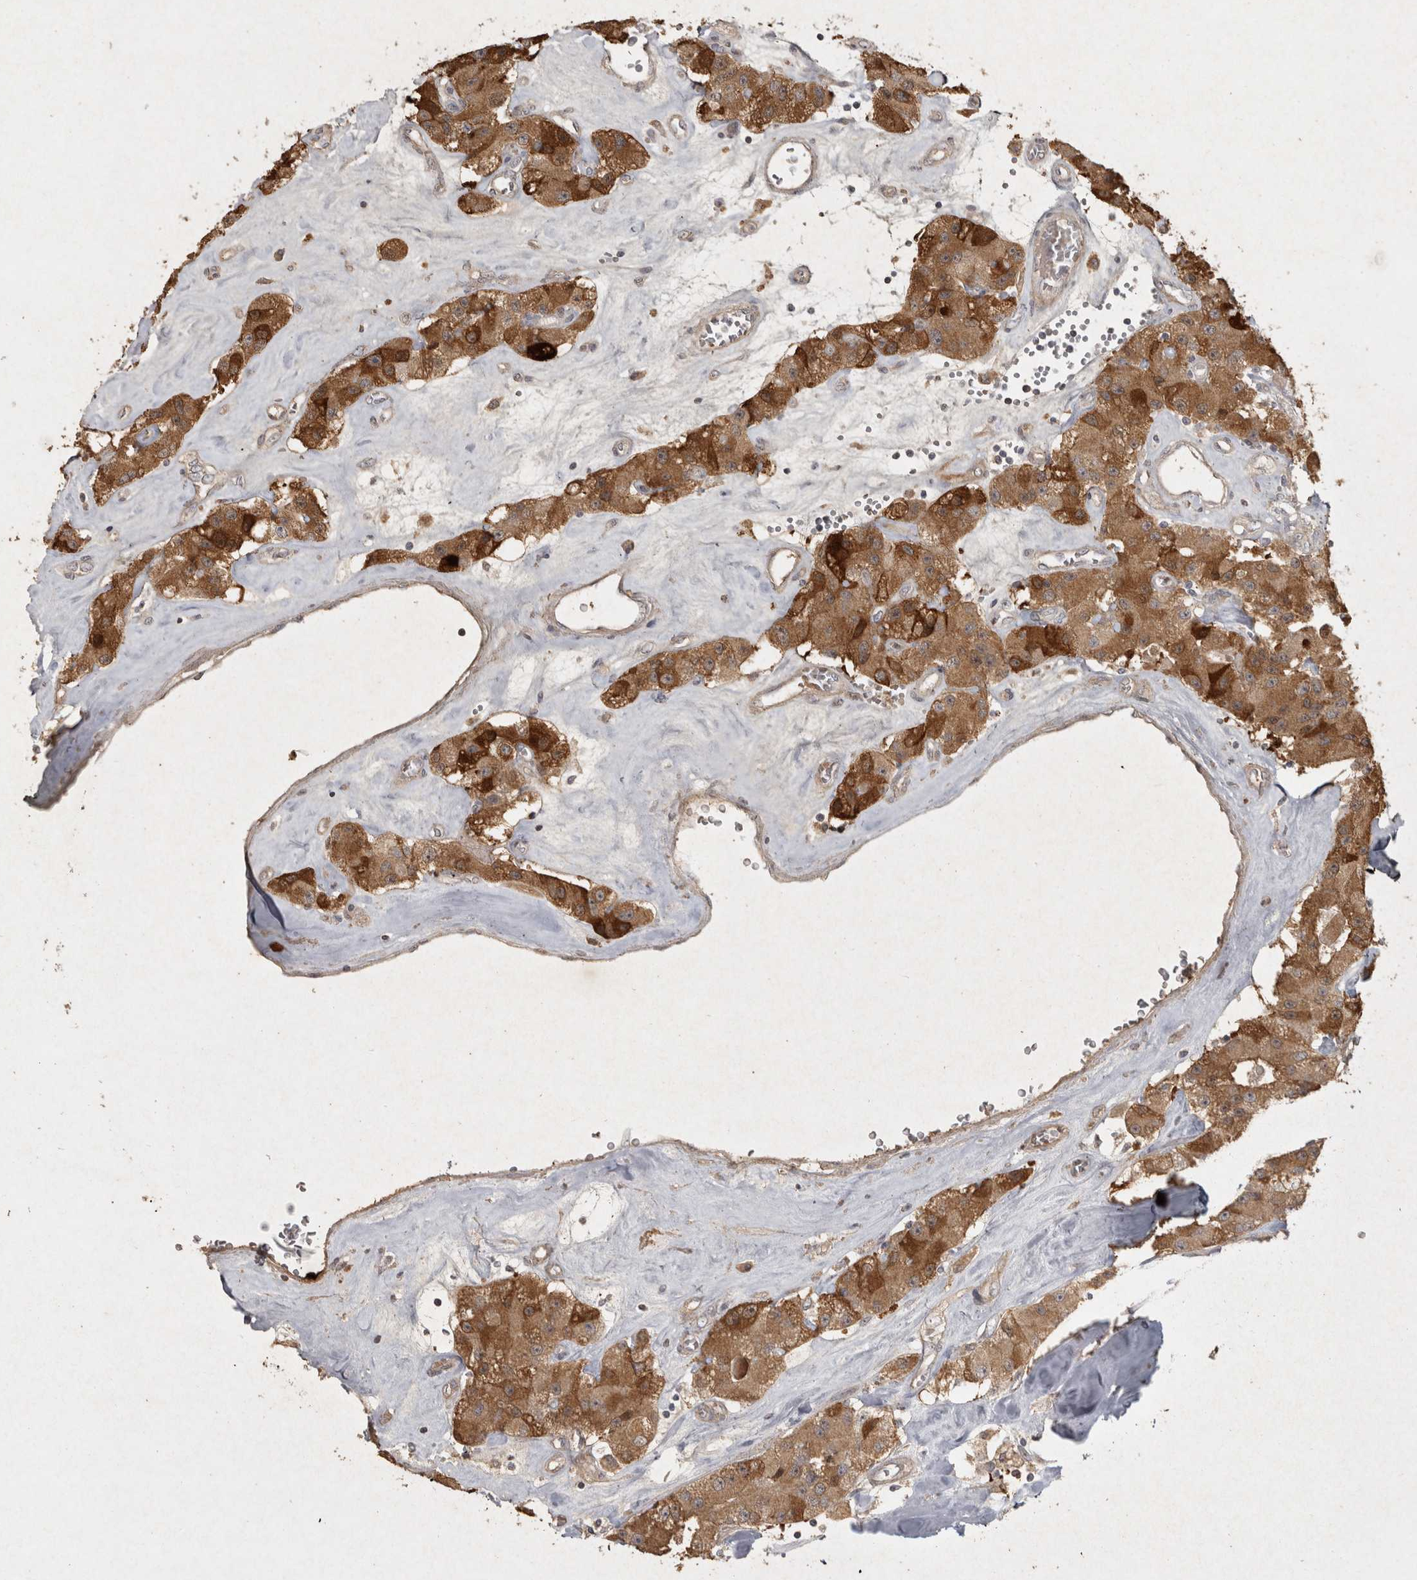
{"staining": {"intensity": "moderate", "quantity": ">75%", "location": "cytoplasmic/membranous"}, "tissue": "carcinoid", "cell_type": "Tumor cells", "image_type": "cancer", "snomed": [{"axis": "morphology", "description": "Carcinoid, malignant, NOS"}, {"axis": "topography", "description": "Pancreas"}], "caption": "Carcinoid was stained to show a protein in brown. There is medium levels of moderate cytoplasmic/membranous expression in approximately >75% of tumor cells.", "gene": "OSTN", "patient": {"sex": "male", "age": 41}}